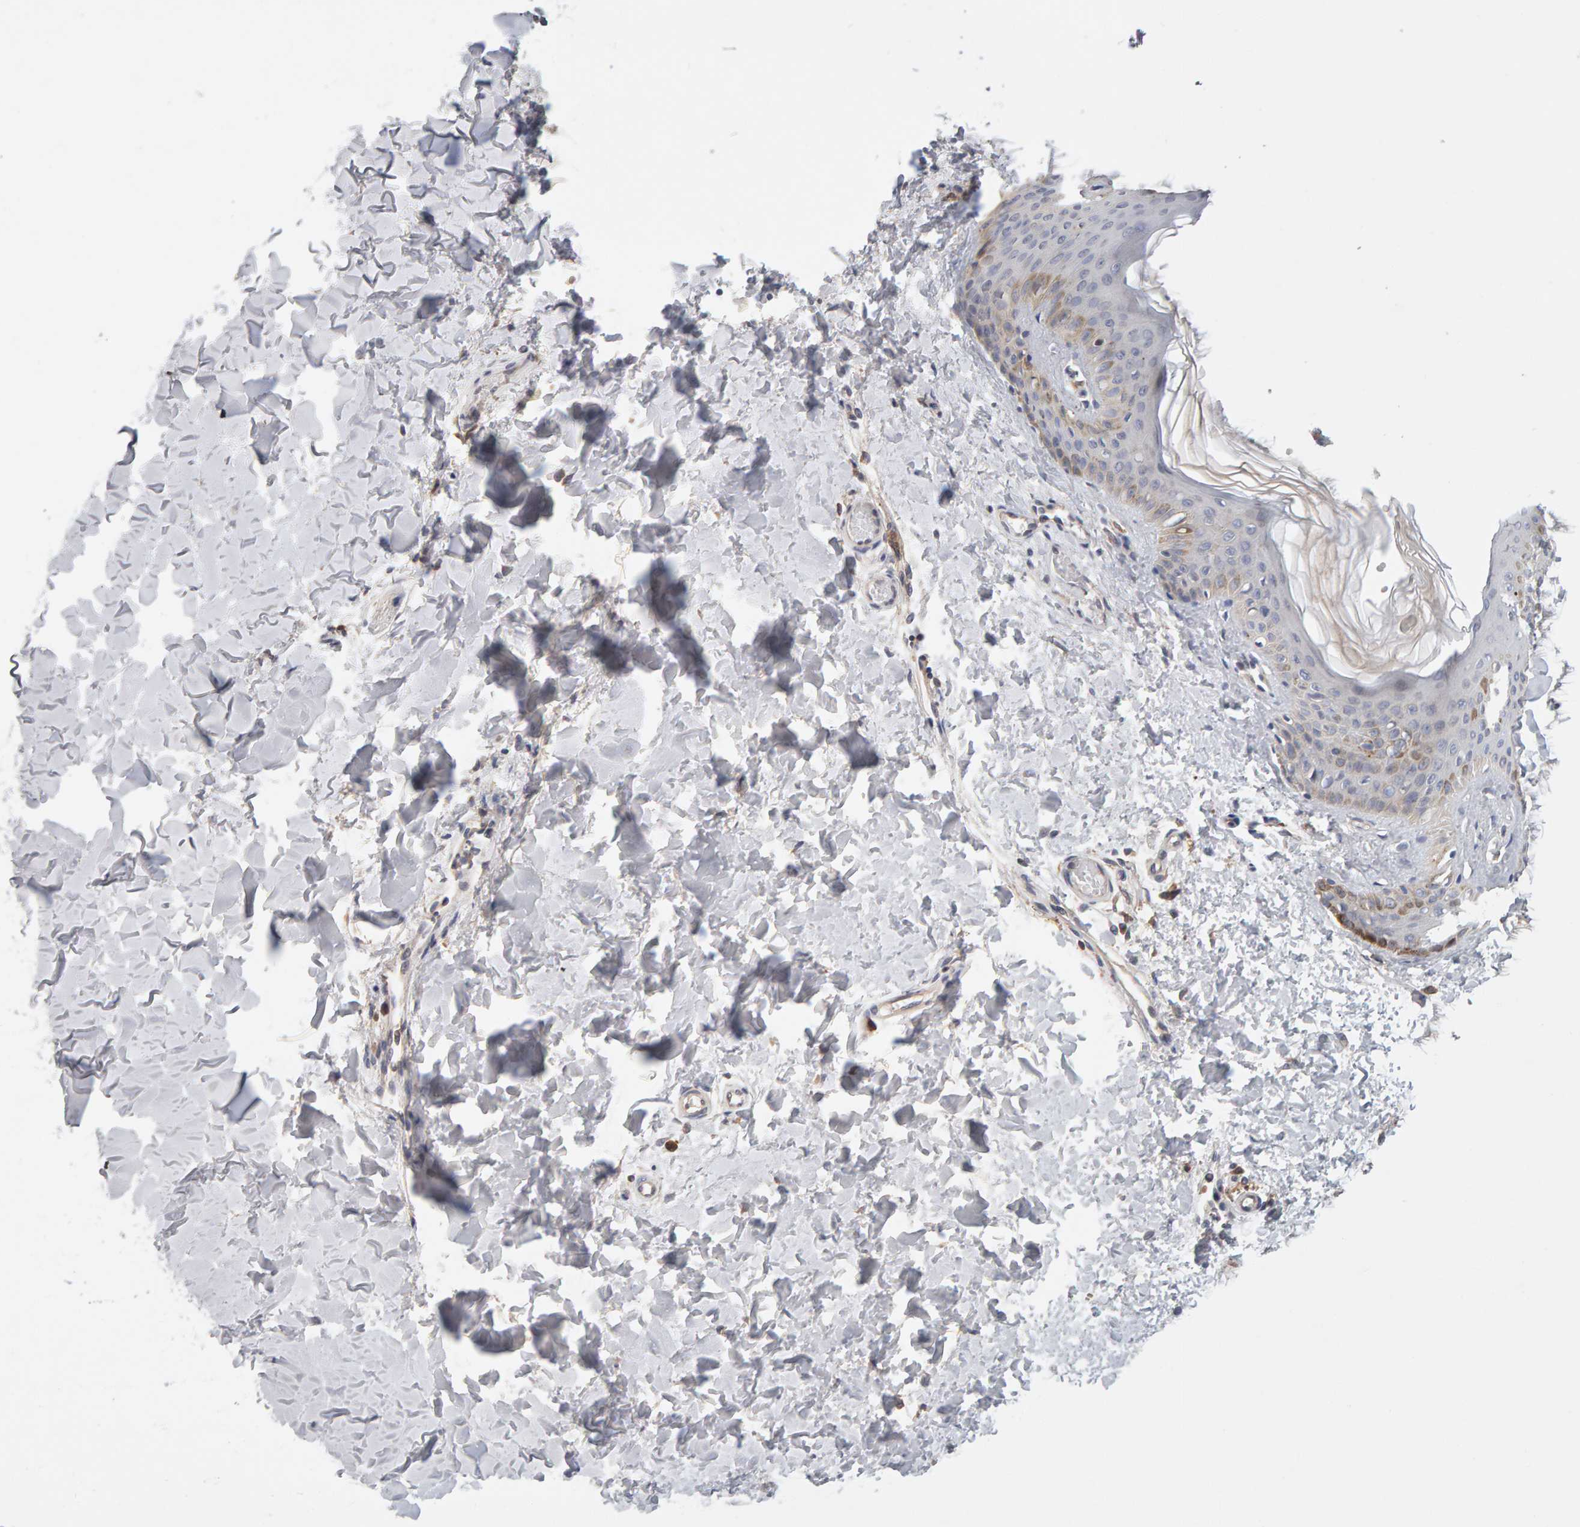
{"staining": {"intensity": "weak", "quantity": "<25%", "location": "cytoplasmic/membranous"}, "tissue": "skin", "cell_type": "Fibroblasts", "image_type": "normal", "snomed": [{"axis": "morphology", "description": "Normal tissue, NOS"}, {"axis": "morphology", "description": "Neoplasm, benign, NOS"}, {"axis": "topography", "description": "Skin"}, {"axis": "topography", "description": "Soft tissue"}], "caption": "An image of human skin is negative for staining in fibroblasts. (Immunohistochemistry (ihc), brightfield microscopy, high magnification).", "gene": "NUDCD1", "patient": {"sex": "male", "age": 26}}